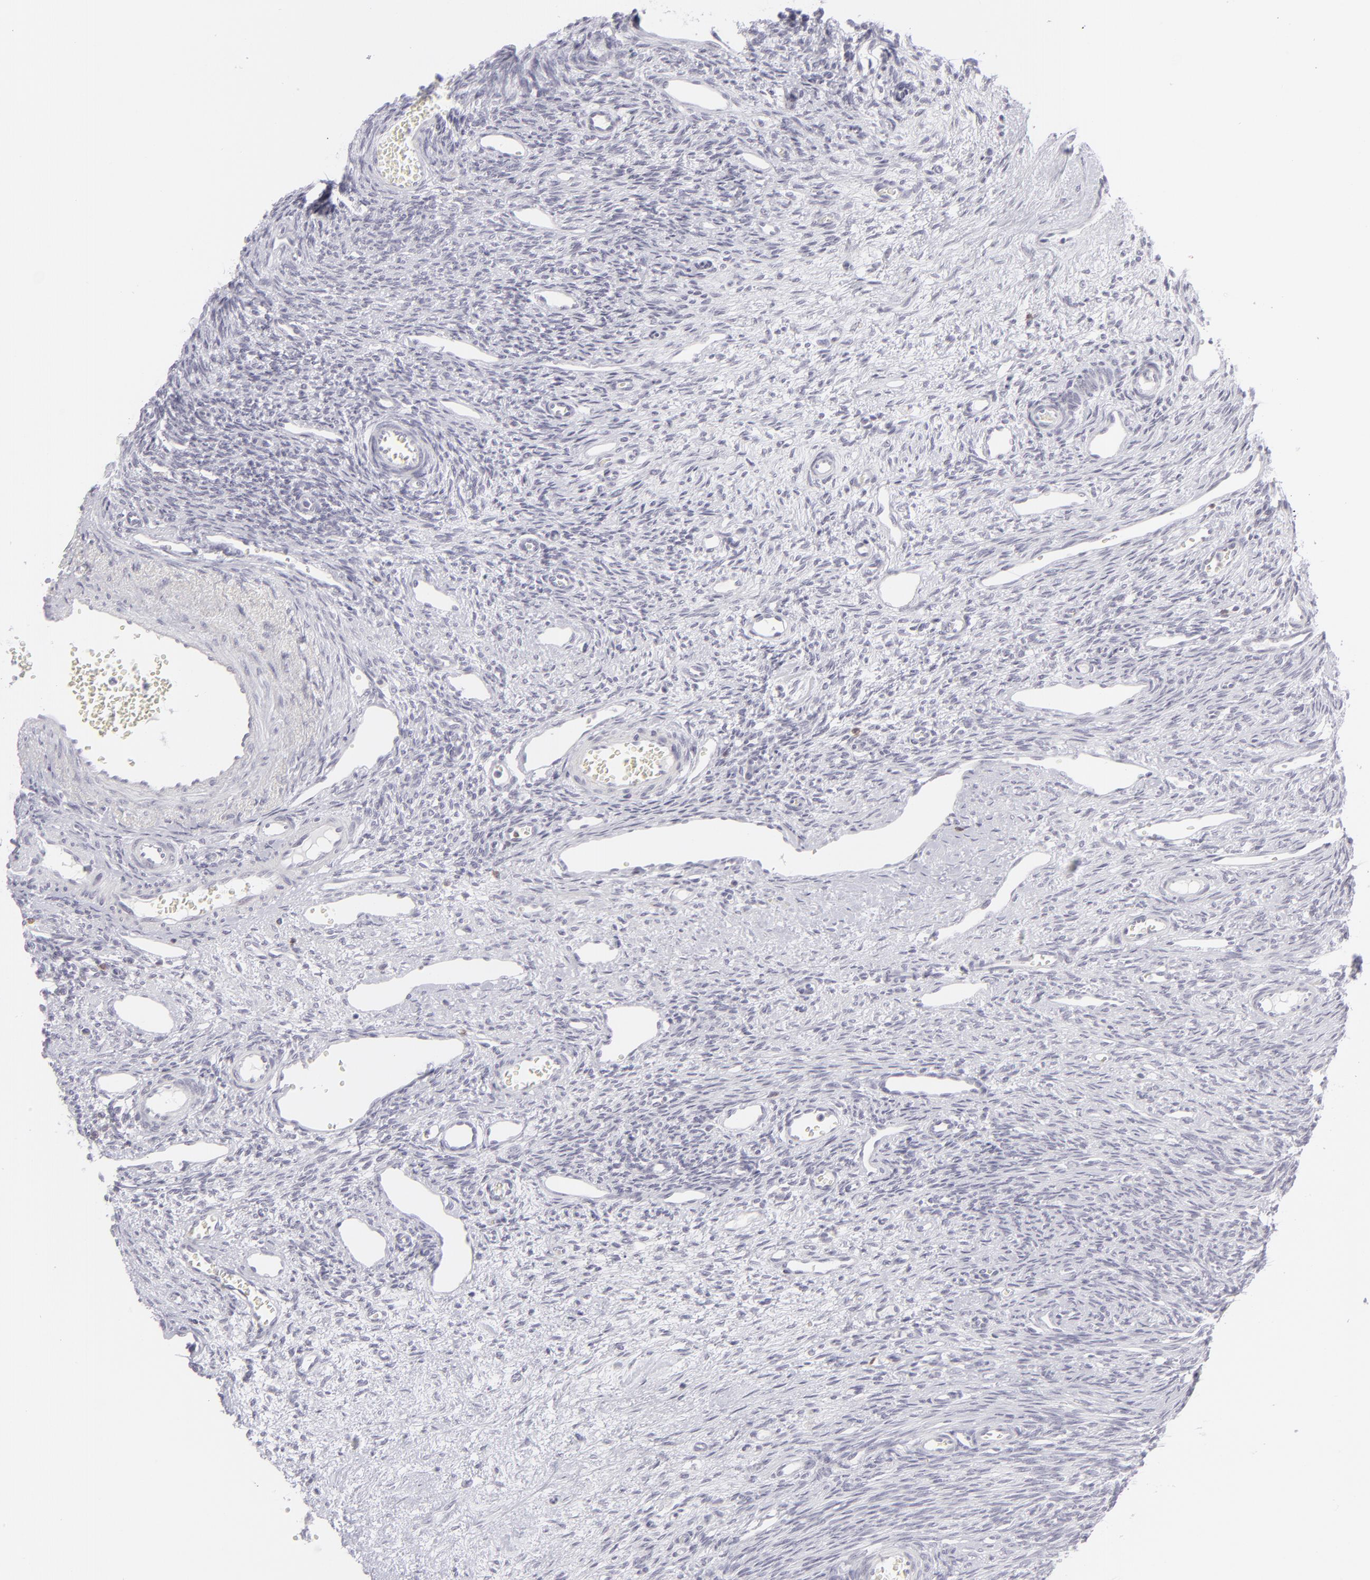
{"staining": {"intensity": "negative", "quantity": "none", "location": "none"}, "tissue": "ovary", "cell_type": "Follicle cells", "image_type": "normal", "snomed": [{"axis": "morphology", "description": "Normal tissue, NOS"}, {"axis": "topography", "description": "Ovary"}], "caption": "Follicle cells show no significant expression in benign ovary. (DAB (3,3'-diaminobenzidine) immunohistochemistry with hematoxylin counter stain).", "gene": "CD7", "patient": {"sex": "female", "age": 33}}